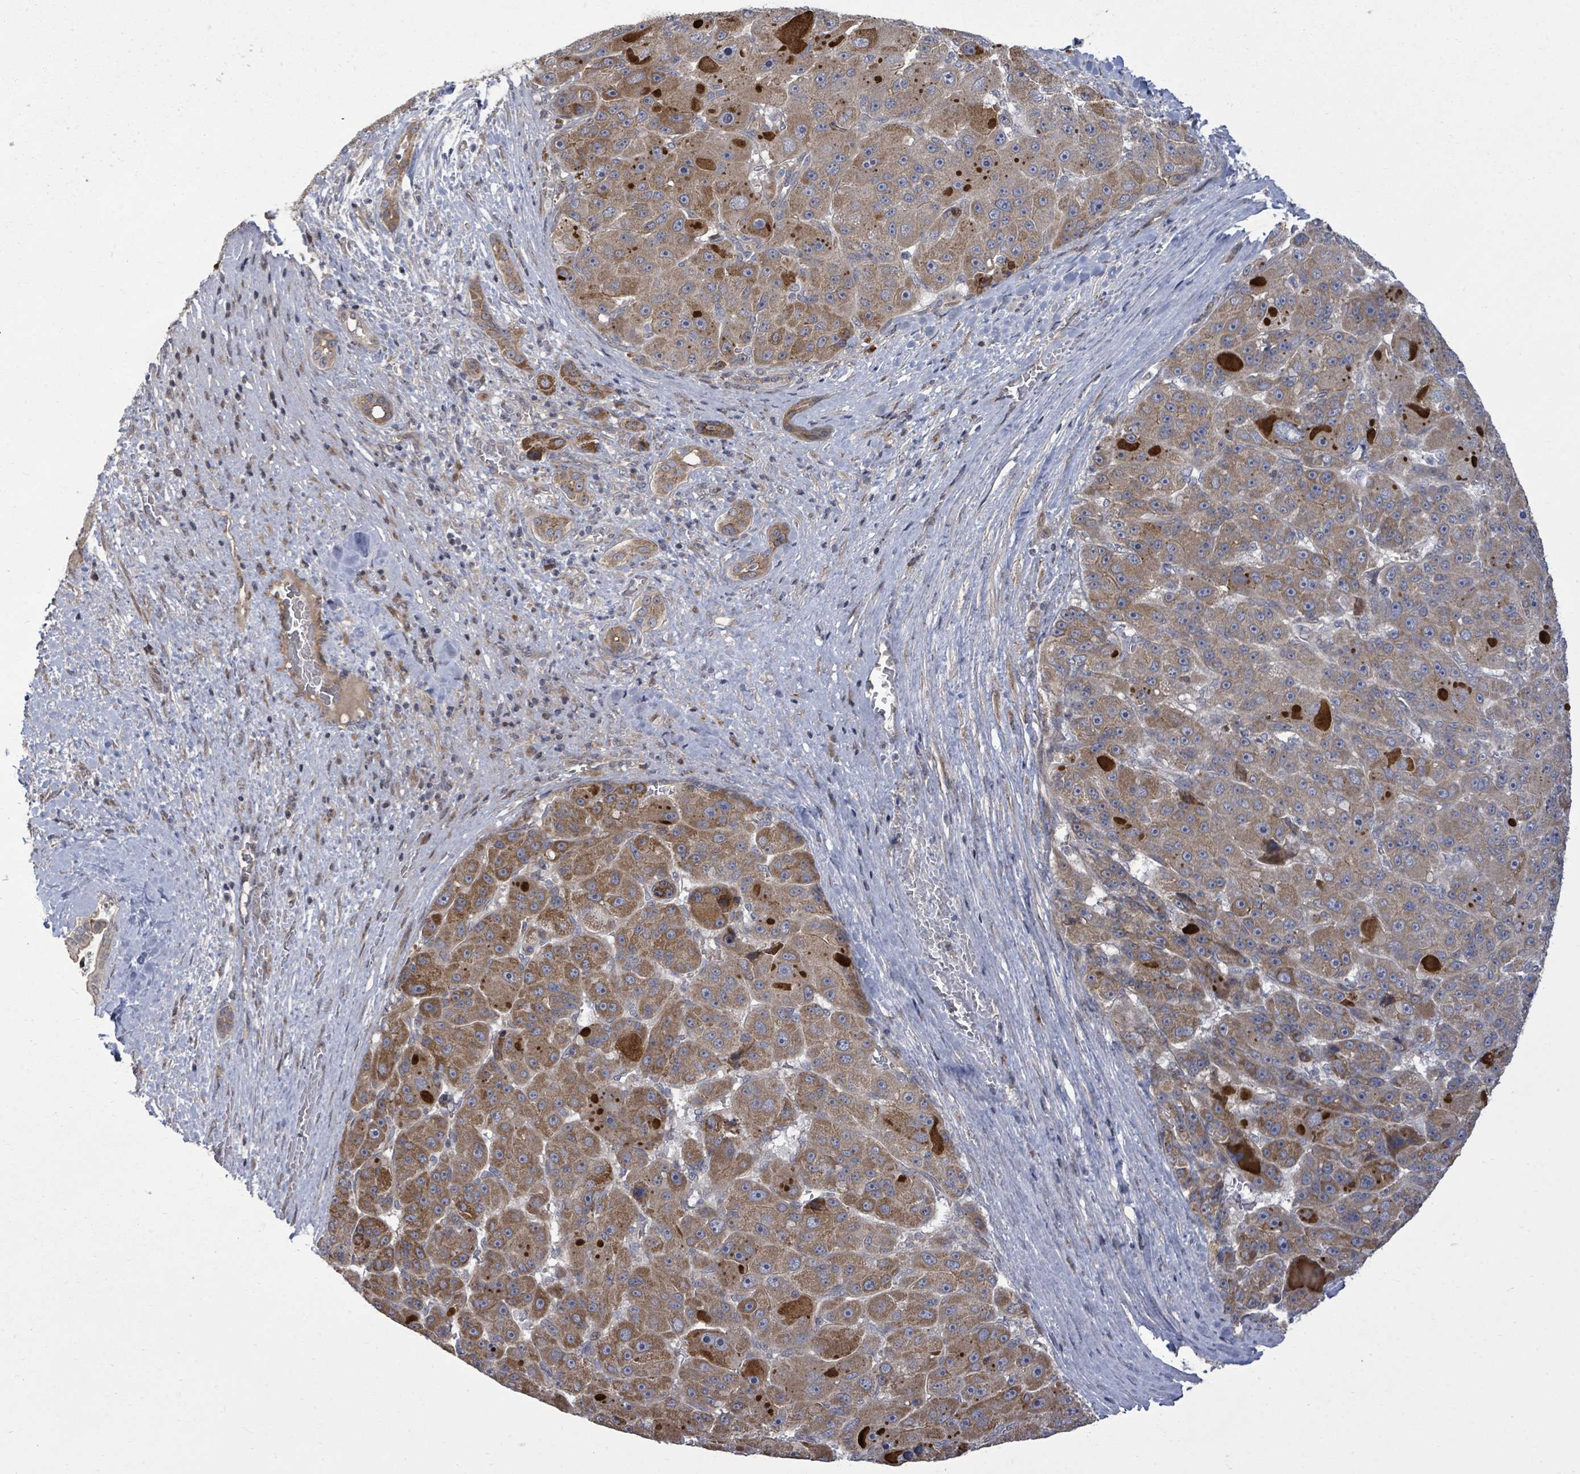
{"staining": {"intensity": "moderate", "quantity": ">75%", "location": "cytoplasmic/membranous"}, "tissue": "liver cancer", "cell_type": "Tumor cells", "image_type": "cancer", "snomed": [{"axis": "morphology", "description": "Carcinoma, Hepatocellular, NOS"}, {"axis": "topography", "description": "Liver"}], "caption": "There is medium levels of moderate cytoplasmic/membranous positivity in tumor cells of liver cancer, as demonstrated by immunohistochemical staining (brown color).", "gene": "KRTAP27-1", "patient": {"sex": "male", "age": 76}}